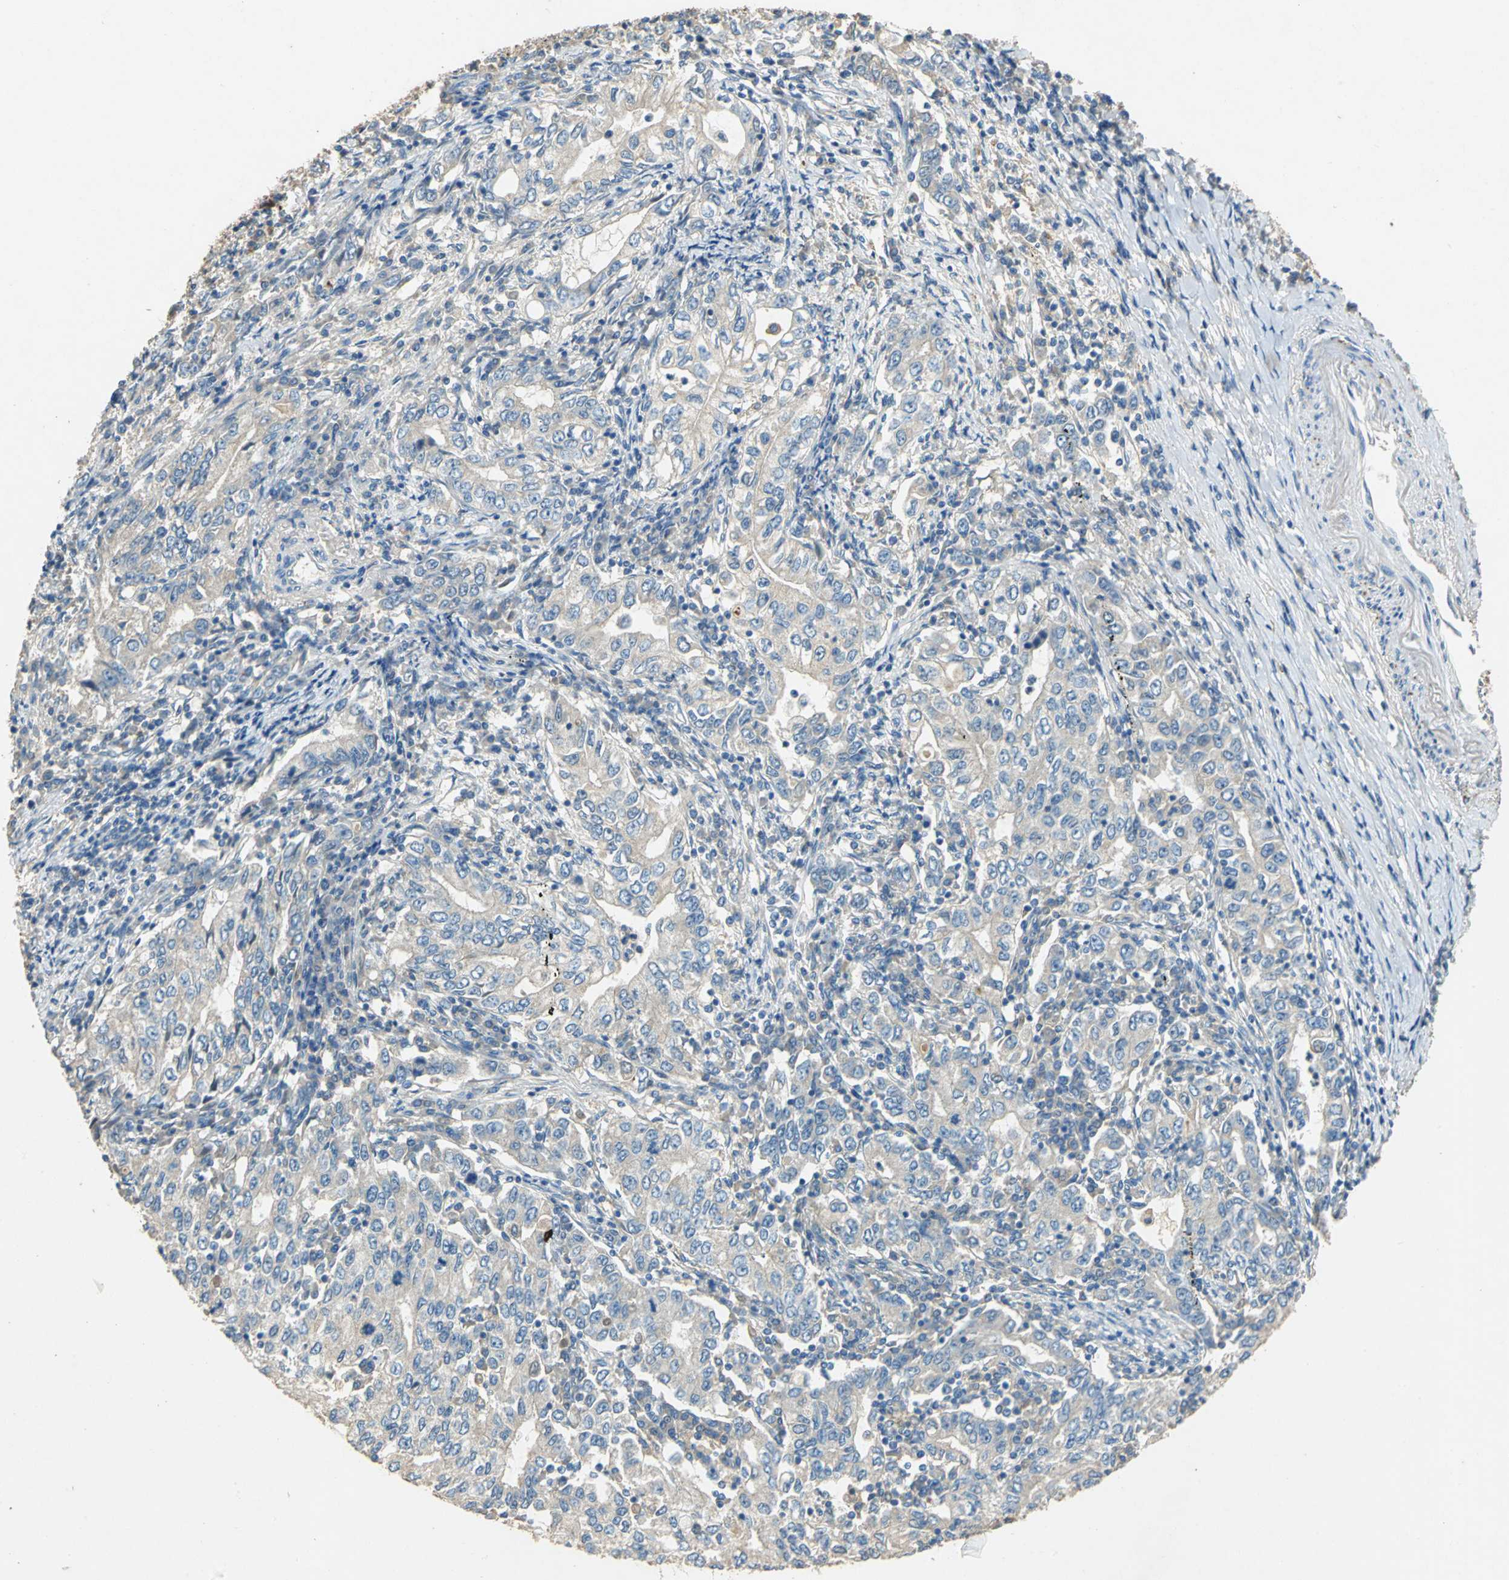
{"staining": {"intensity": "weak", "quantity": ">75%", "location": "cytoplasmic/membranous"}, "tissue": "stomach cancer", "cell_type": "Tumor cells", "image_type": "cancer", "snomed": [{"axis": "morphology", "description": "Adenocarcinoma, NOS"}, {"axis": "topography", "description": "Stomach, lower"}], "caption": "Protein positivity by immunohistochemistry shows weak cytoplasmic/membranous staining in about >75% of tumor cells in stomach adenocarcinoma.", "gene": "ADAMTS5", "patient": {"sex": "female", "age": 72}}